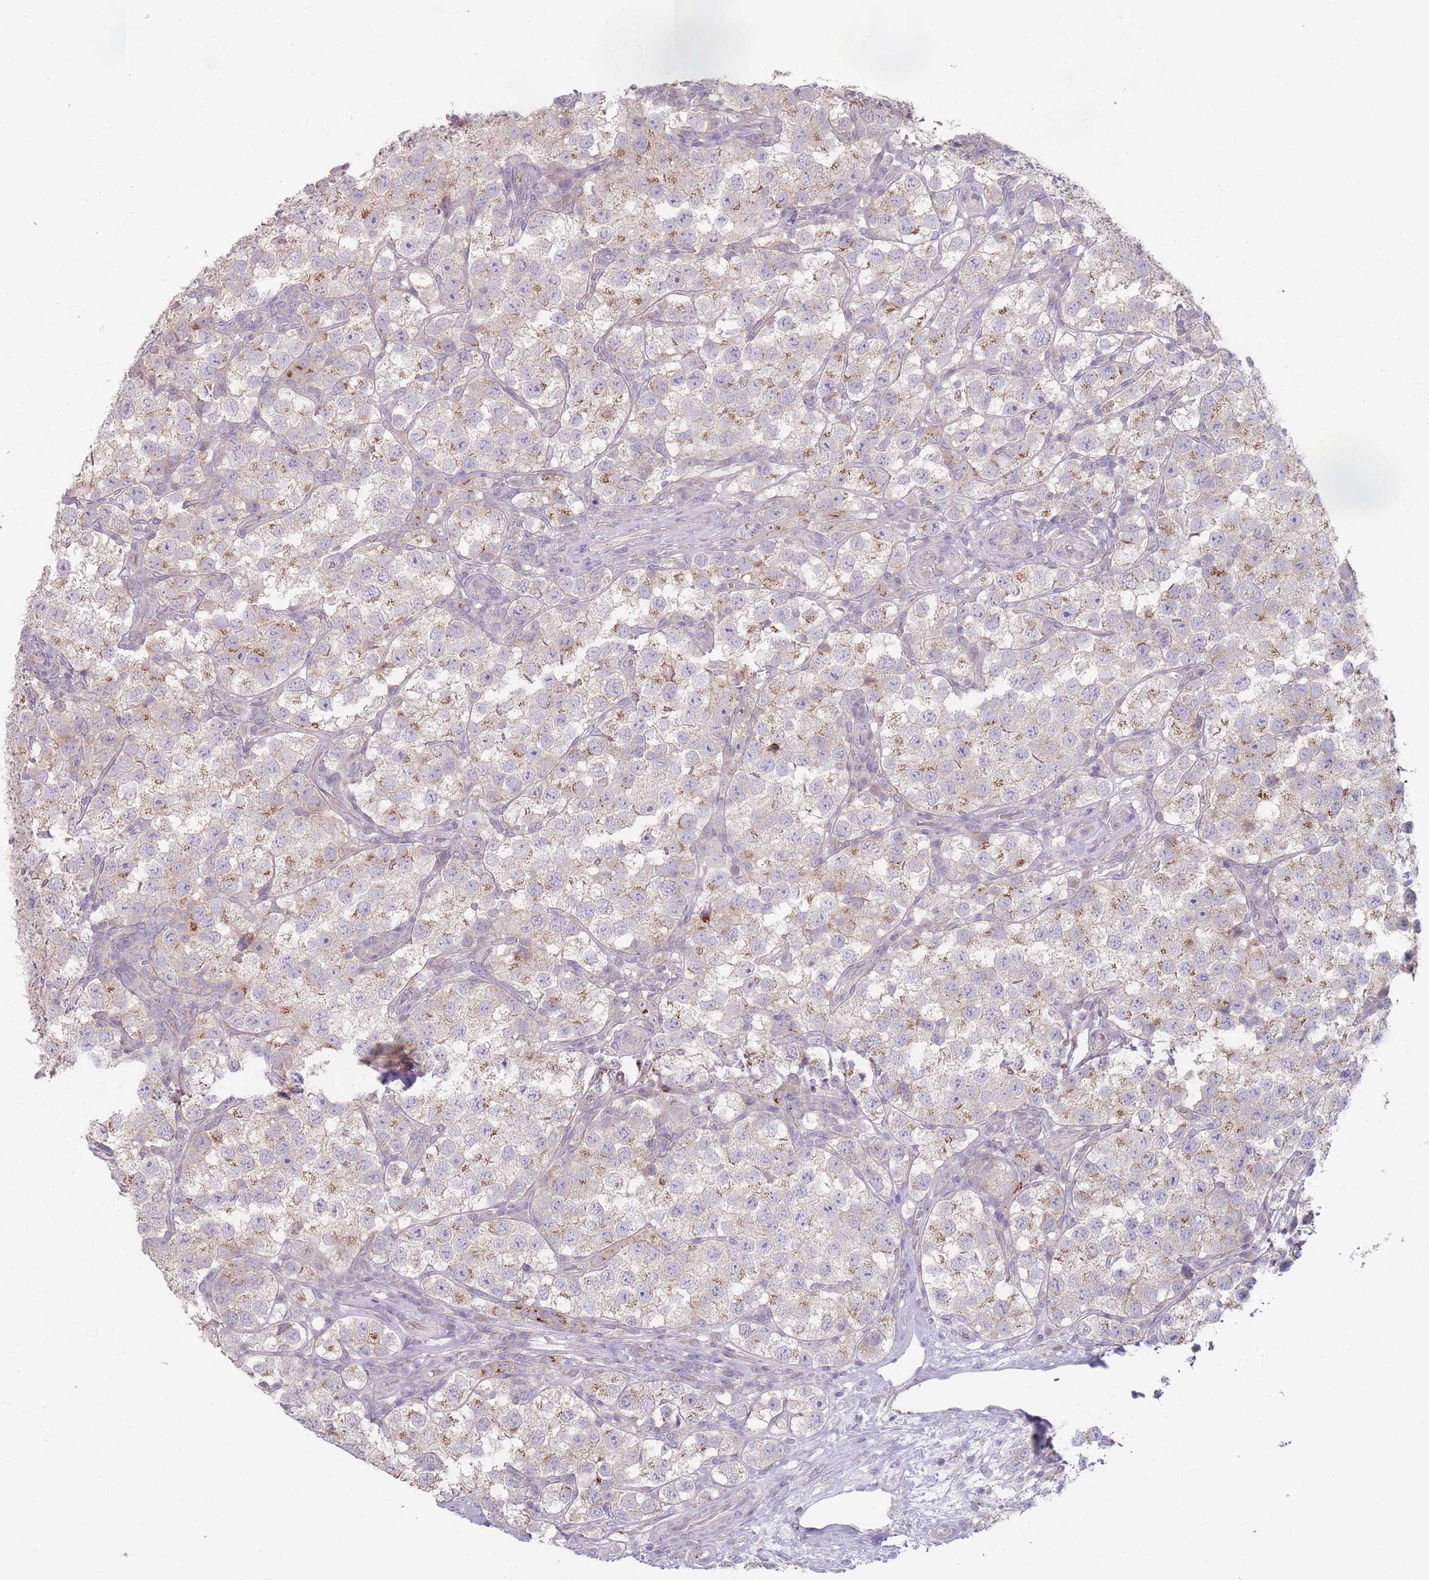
{"staining": {"intensity": "moderate", "quantity": "25%-75%", "location": "cytoplasmic/membranous"}, "tissue": "testis cancer", "cell_type": "Tumor cells", "image_type": "cancer", "snomed": [{"axis": "morphology", "description": "Seminoma, NOS"}, {"axis": "topography", "description": "Testis"}], "caption": "There is medium levels of moderate cytoplasmic/membranous staining in tumor cells of testis cancer (seminoma), as demonstrated by immunohistochemical staining (brown color).", "gene": "AKAIN1", "patient": {"sex": "male", "age": 37}}